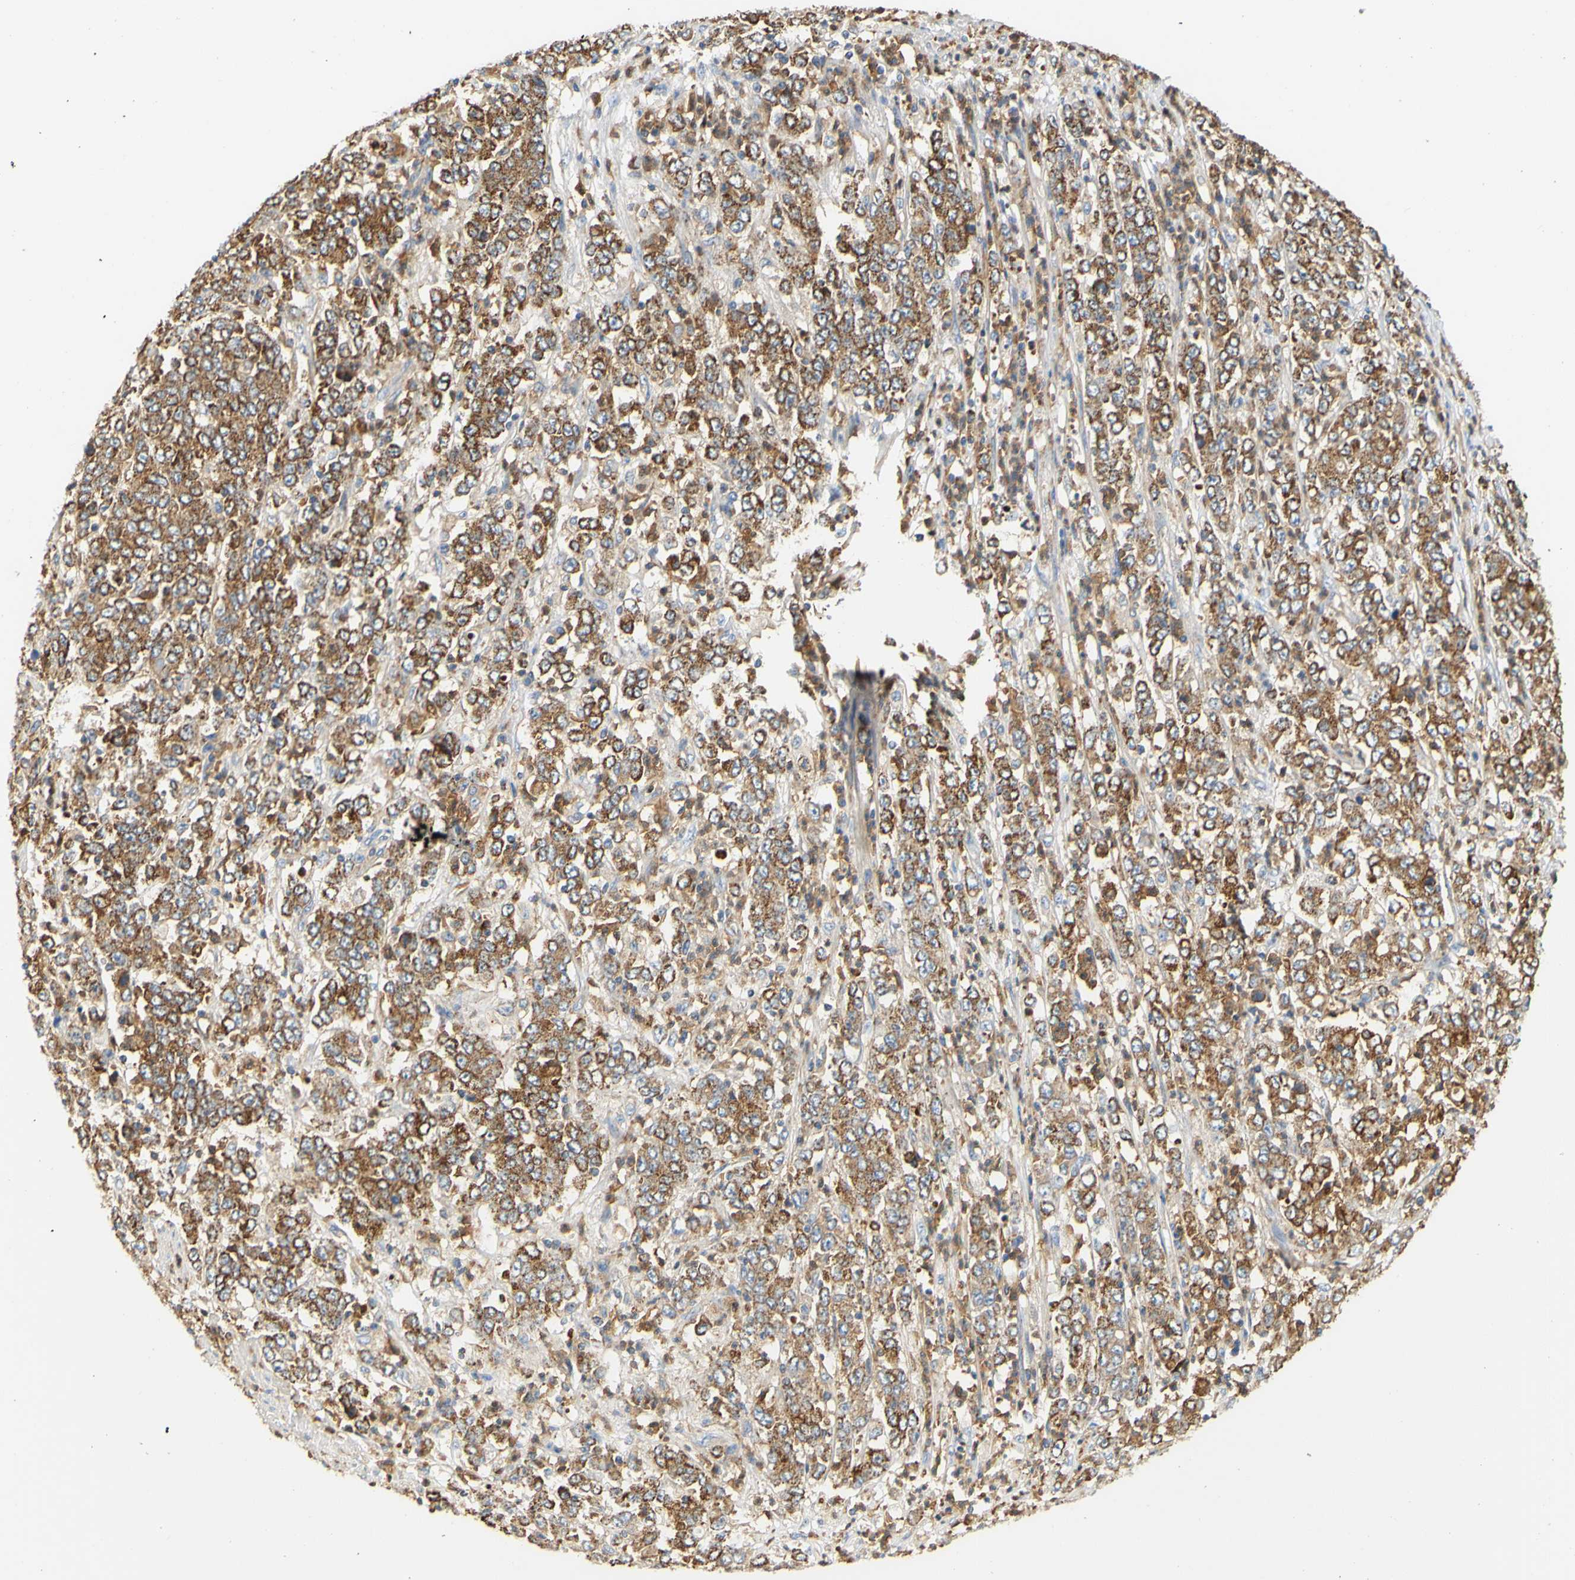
{"staining": {"intensity": "moderate", "quantity": ">75%", "location": "cytoplasmic/membranous"}, "tissue": "stomach cancer", "cell_type": "Tumor cells", "image_type": "cancer", "snomed": [{"axis": "morphology", "description": "Adenocarcinoma, NOS"}, {"axis": "topography", "description": "Stomach, lower"}], "caption": "DAB immunohistochemical staining of human stomach adenocarcinoma displays moderate cytoplasmic/membranous protein positivity in approximately >75% of tumor cells. The protein of interest is shown in brown color, while the nuclei are stained blue.", "gene": "PCDH7", "patient": {"sex": "female", "age": 71}}